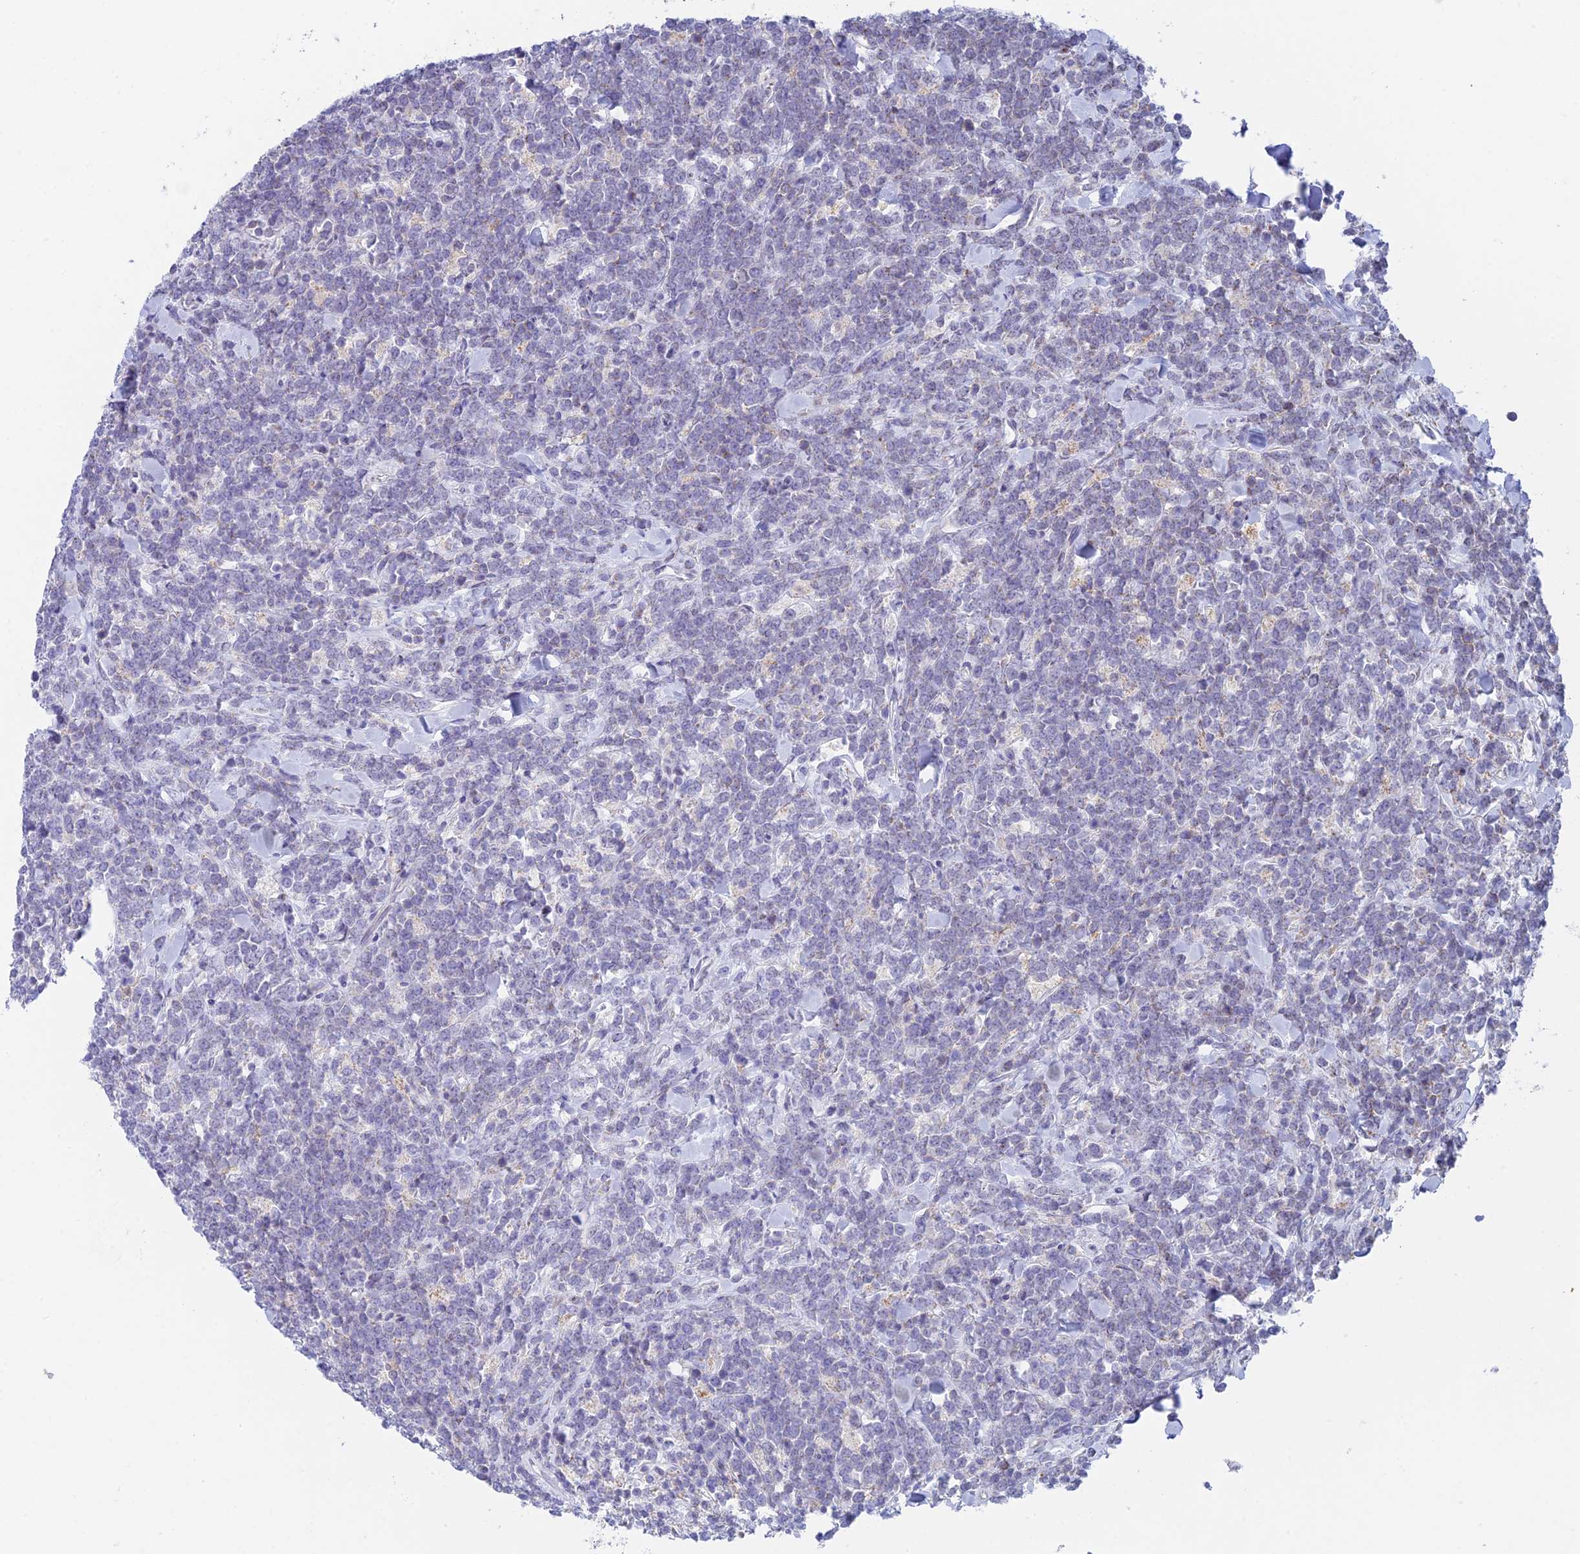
{"staining": {"intensity": "negative", "quantity": "none", "location": "none"}, "tissue": "lymphoma", "cell_type": "Tumor cells", "image_type": "cancer", "snomed": [{"axis": "morphology", "description": "Malignant lymphoma, non-Hodgkin's type, High grade"}, {"axis": "topography", "description": "Small intestine"}], "caption": "DAB immunohistochemical staining of lymphoma reveals no significant expression in tumor cells.", "gene": "REXO5", "patient": {"sex": "male", "age": 8}}